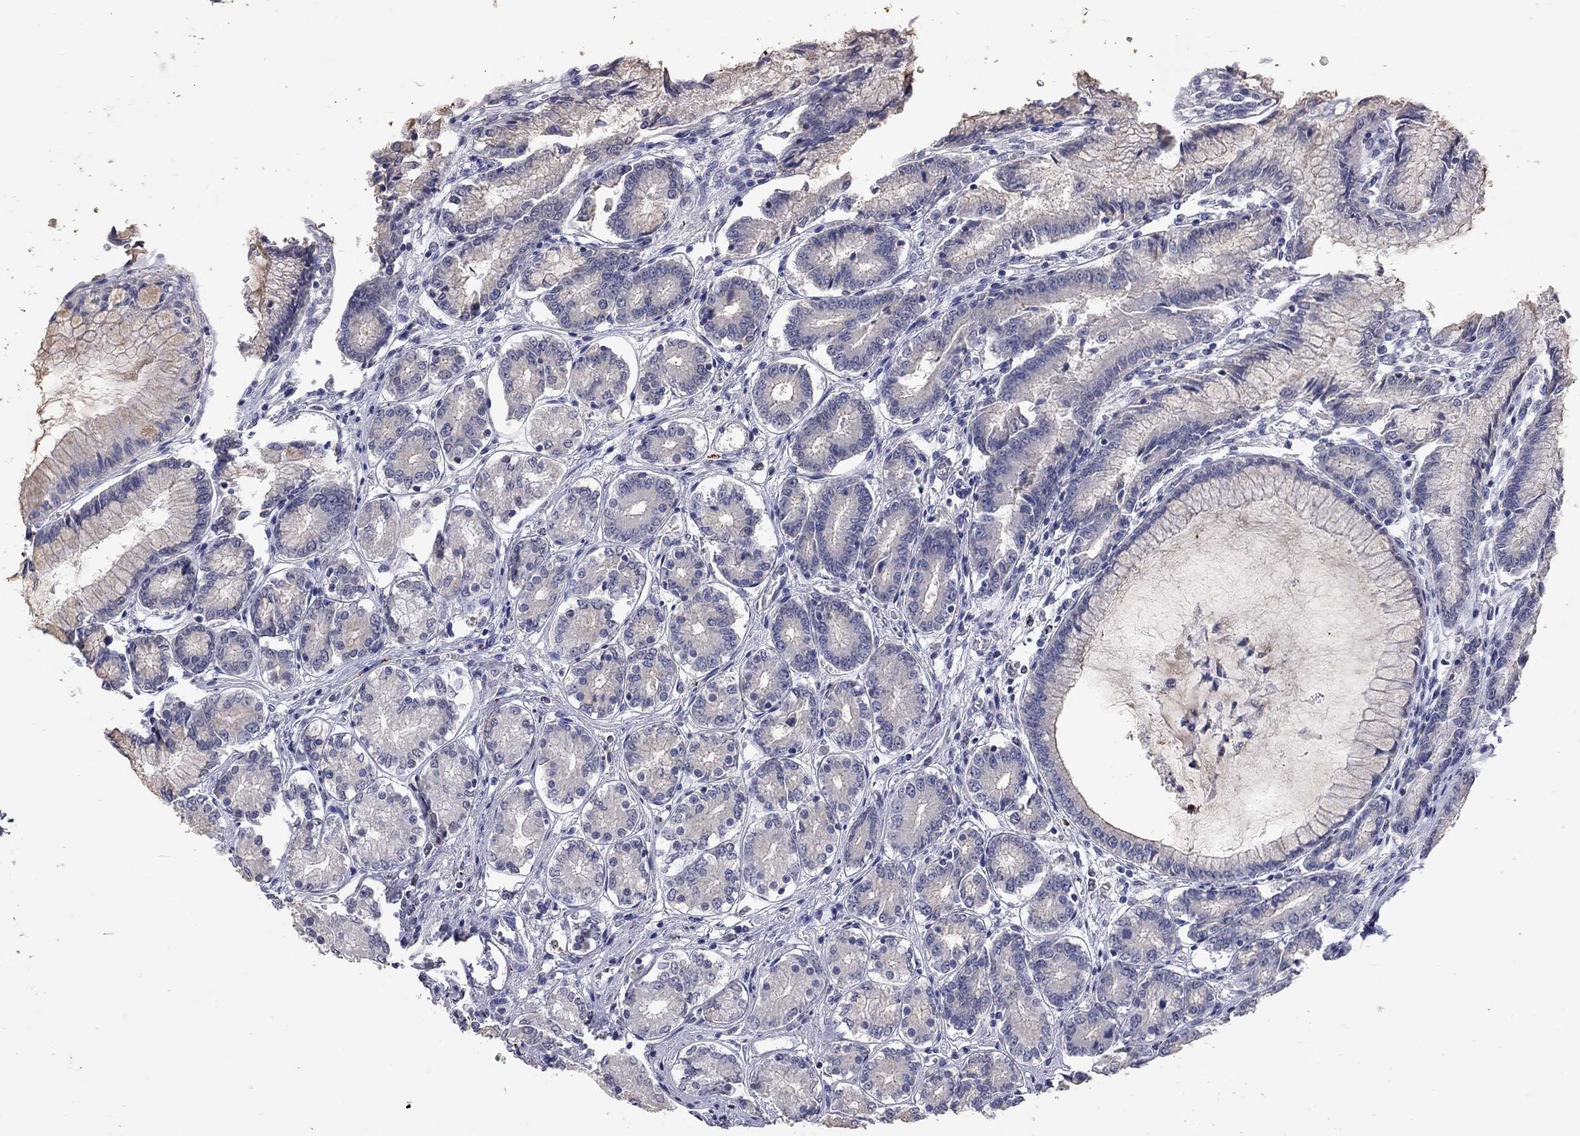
{"staining": {"intensity": "negative", "quantity": "none", "location": "none"}, "tissue": "stomach", "cell_type": "Glandular cells", "image_type": "normal", "snomed": [{"axis": "morphology", "description": "Normal tissue, NOS"}, {"axis": "topography", "description": "Stomach"}], "caption": "Immunohistochemical staining of unremarkable human stomach displays no significant positivity in glandular cells.", "gene": "NOS2", "patient": {"sex": "female", "age": 65}}